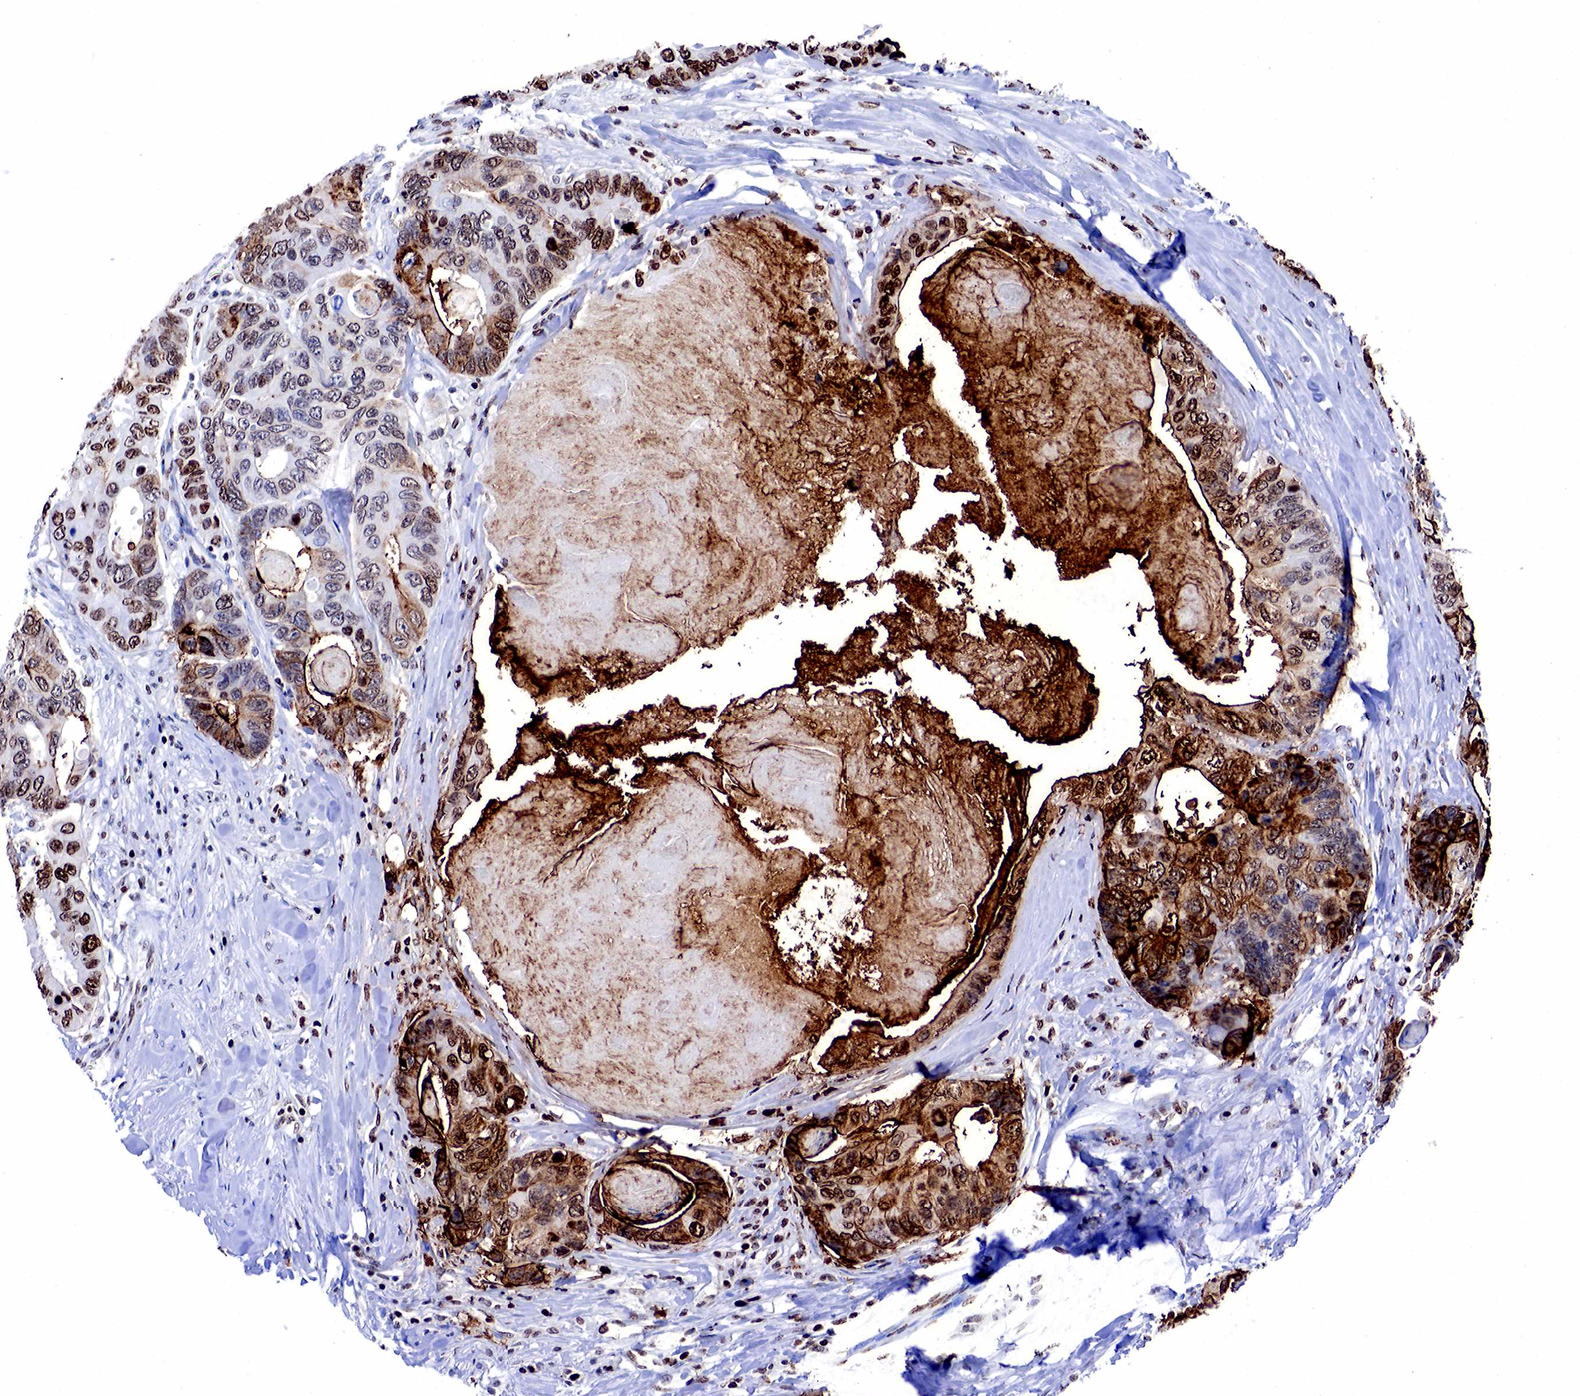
{"staining": {"intensity": "moderate", "quantity": "25%-75%", "location": "cytoplasmic/membranous,nuclear"}, "tissue": "colorectal cancer", "cell_type": "Tumor cells", "image_type": "cancer", "snomed": [{"axis": "morphology", "description": "Adenocarcinoma, NOS"}, {"axis": "topography", "description": "Colon"}], "caption": "Immunohistochemical staining of human colorectal cancer (adenocarcinoma) demonstrates moderate cytoplasmic/membranous and nuclear protein staining in approximately 25%-75% of tumor cells.", "gene": "FUT4", "patient": {"sex": "female", "age": 86}}